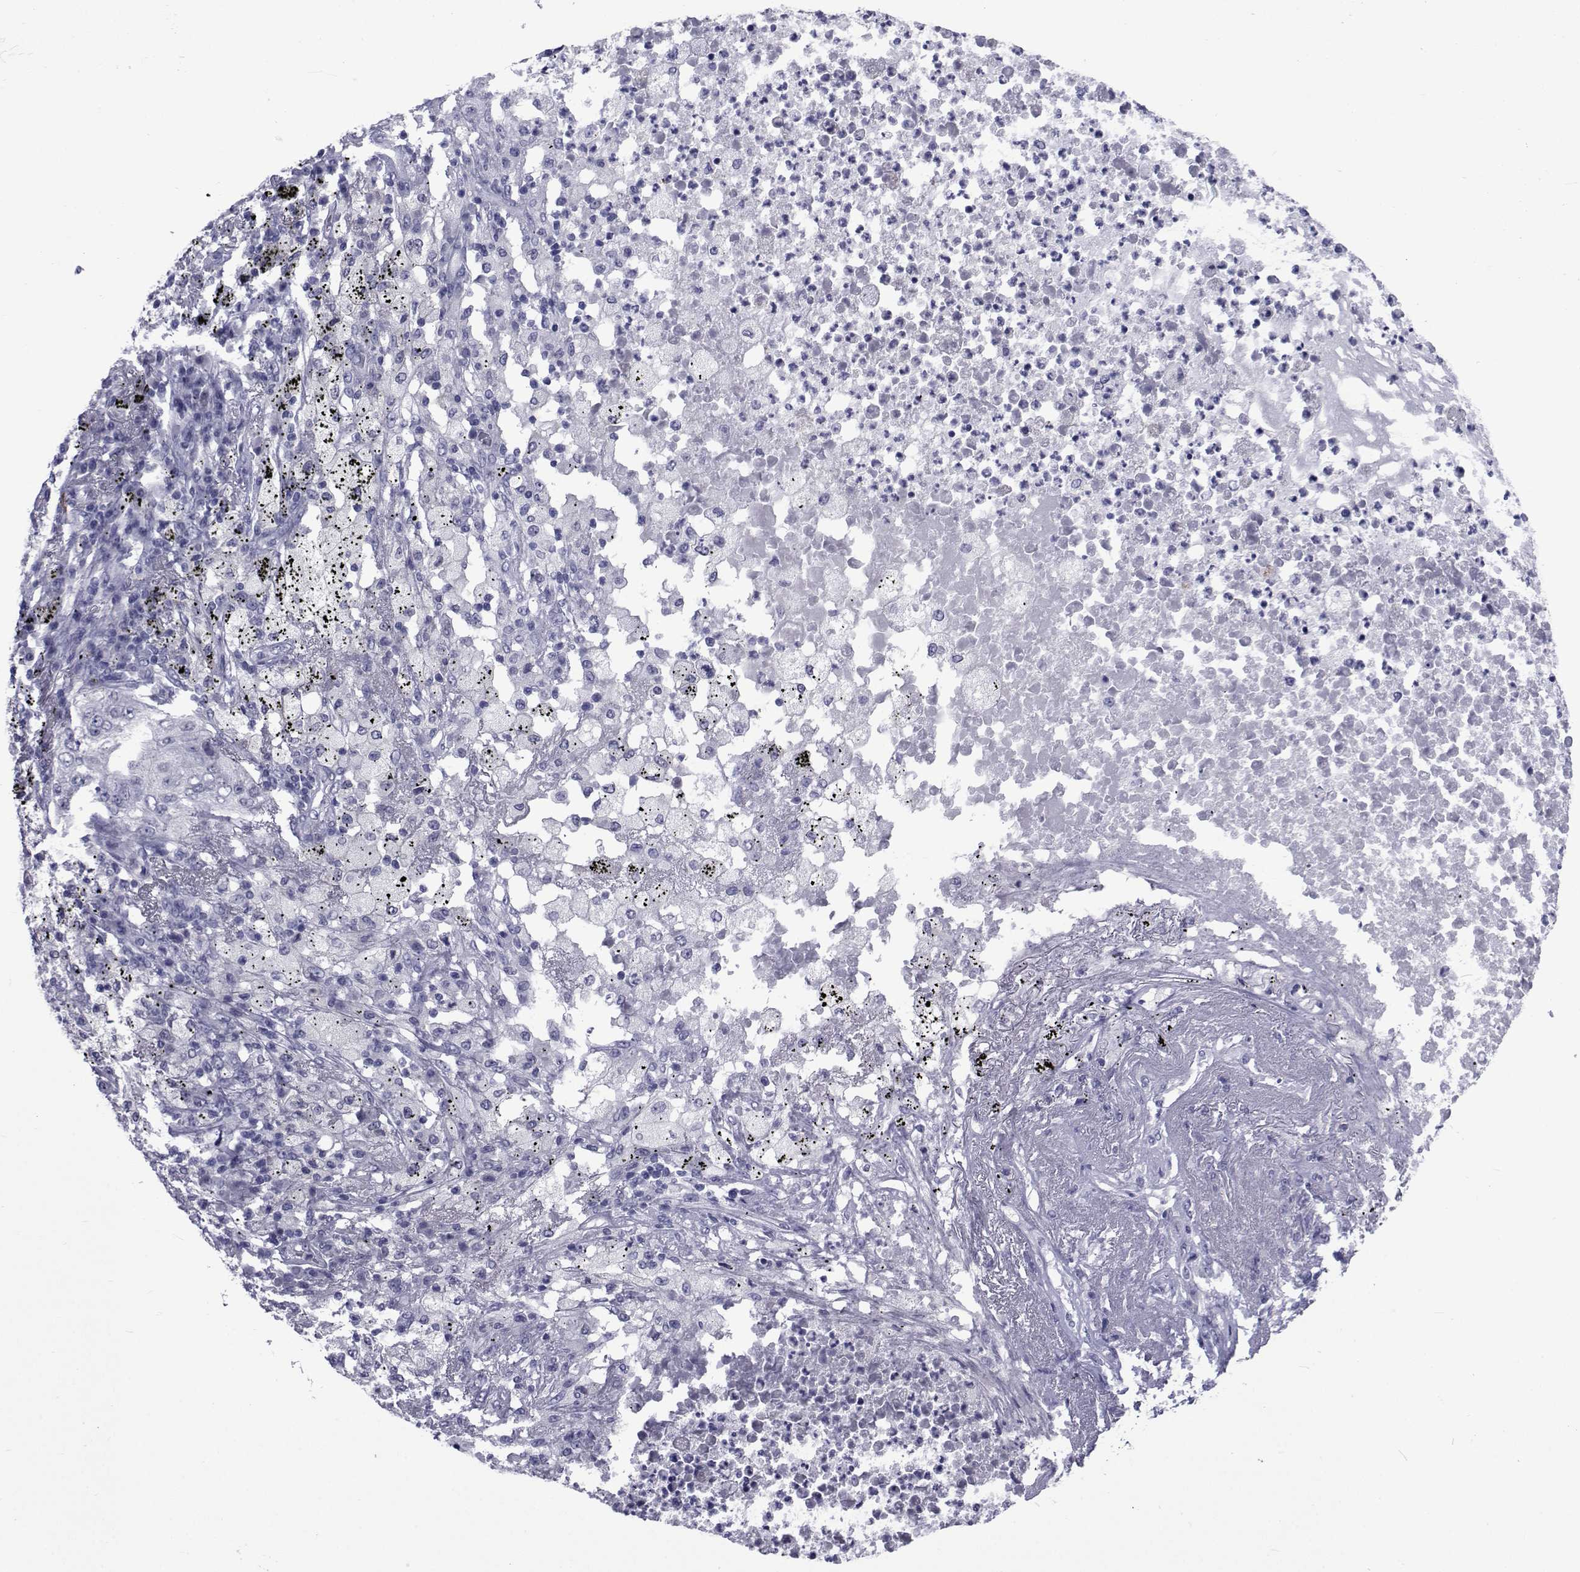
{"staining": {"intensity": "negative", "quantity": "none", "location": "none"}, "tissue": "lung cancer", "cell_type": "Tumor cells", "image_type": "cancer", "snomed": [{"axis": "morphology", "description": "Adenocarcinoma, NOS"}, {"axis": "topography", "description": "Lung"}], "caption": "Lung cancer (adenocarcinoma) was stained to show a protein in brown. There is no significant staining in tumor cells. (DAB (3,3'-diaminobenzidine) immunohistochemistry (IHC), high magnification).", "gene": "SEMA5B", "patient": {"sex": "female", "age": 73}}